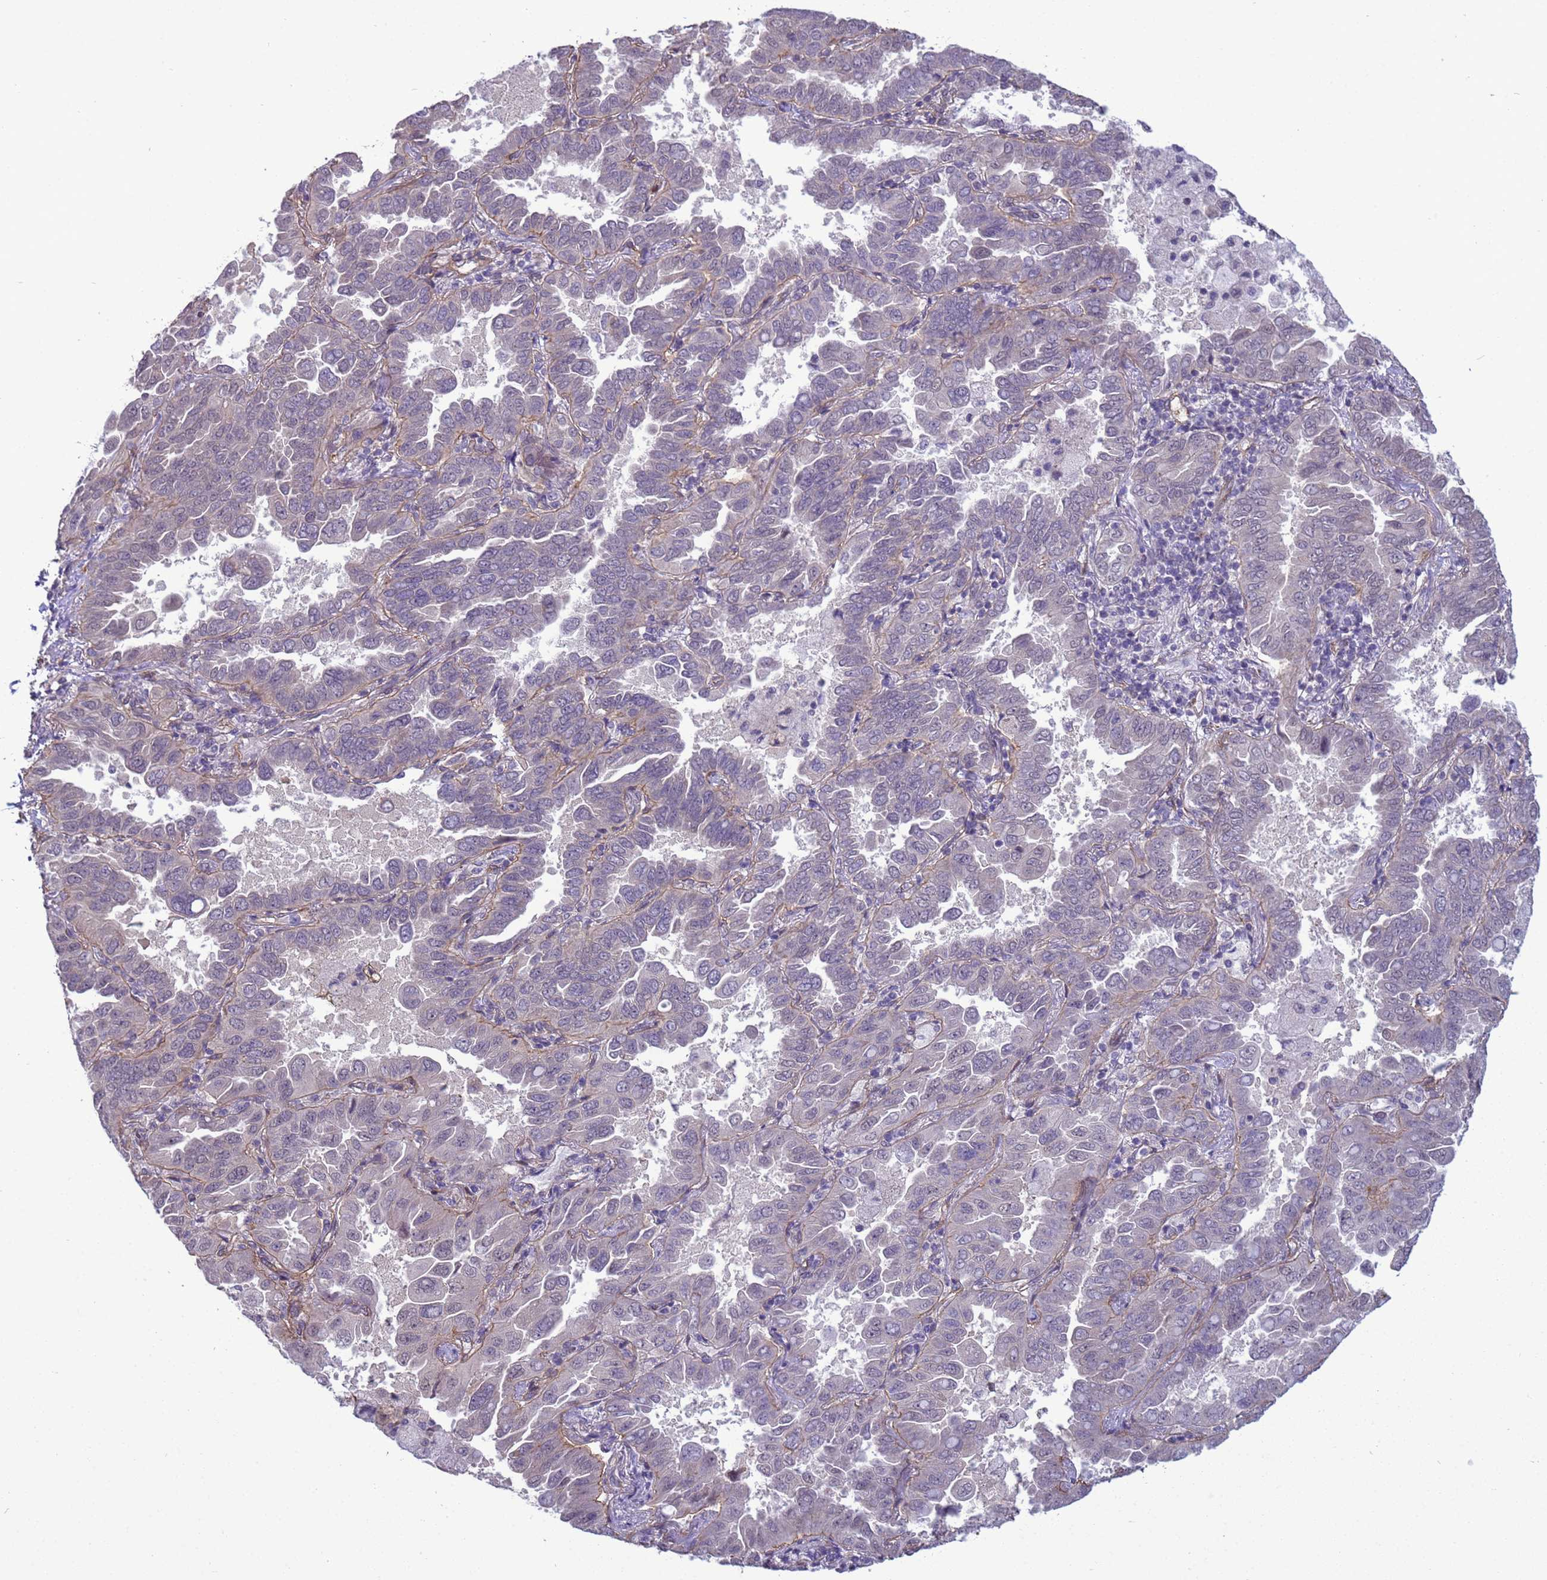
{"staining": {"intensity": "negative", "quantity": "none", "location": "none"}, "tissue": "lung cancer", "cell_type": "Tumor cells", "image_type": "cancer", "snomed": [{"axis": "morphology", "description": "Adenocarcinoma, NOS"}, {"axis": "topography", "description": "Lung"}], "caption": "Immunohistochemistry photomicrograph of neoplastic tissue: adenocarcinoma (lung) stained with DAB (3,3'-diaminobenzidine) exhibits no significant protein positivity in tumor cells.", "gene": "ITGB4", "patient": {"sex": "male", "age": 64}}